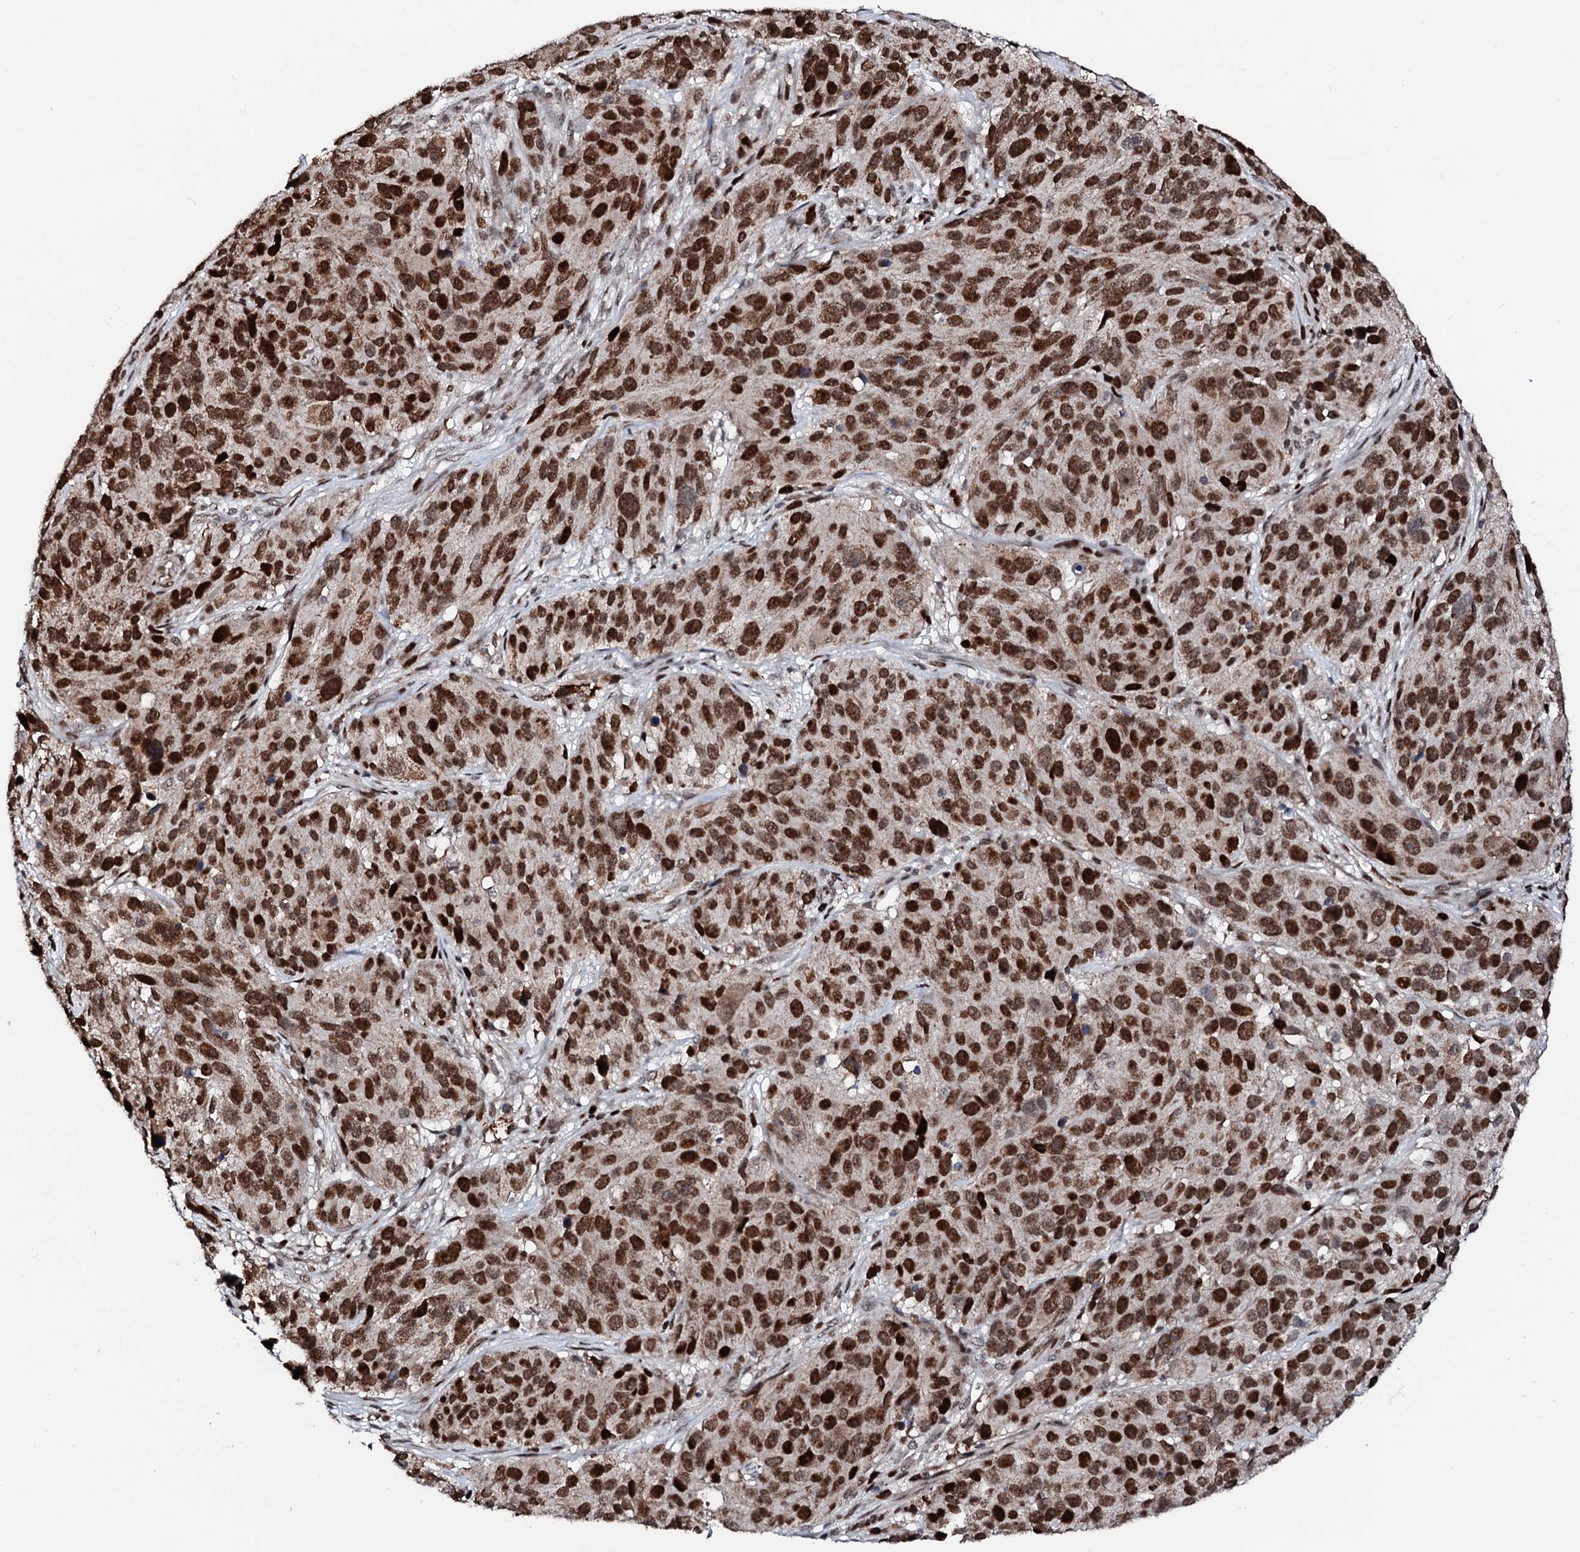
{"staining": {"intensity": "moderate", "quantity": ">75%", "location": "nuclear"}, "tissue": "melanoma", "cell_type": "Tumor cells", "image_type": "cancer", "snomed": [{"axis": "morphology", "description": "Malignant melanoma, NOS"}, {"axis": "topography", "description": "Skin"}], "caption": "Human melanoma stained for a protein (brown) demonstrates moderate nuclear positive expression in approximately >75% of tumor cells.", "gene": "KIF18A", "patient": {"sex": "male", "age": 84}}